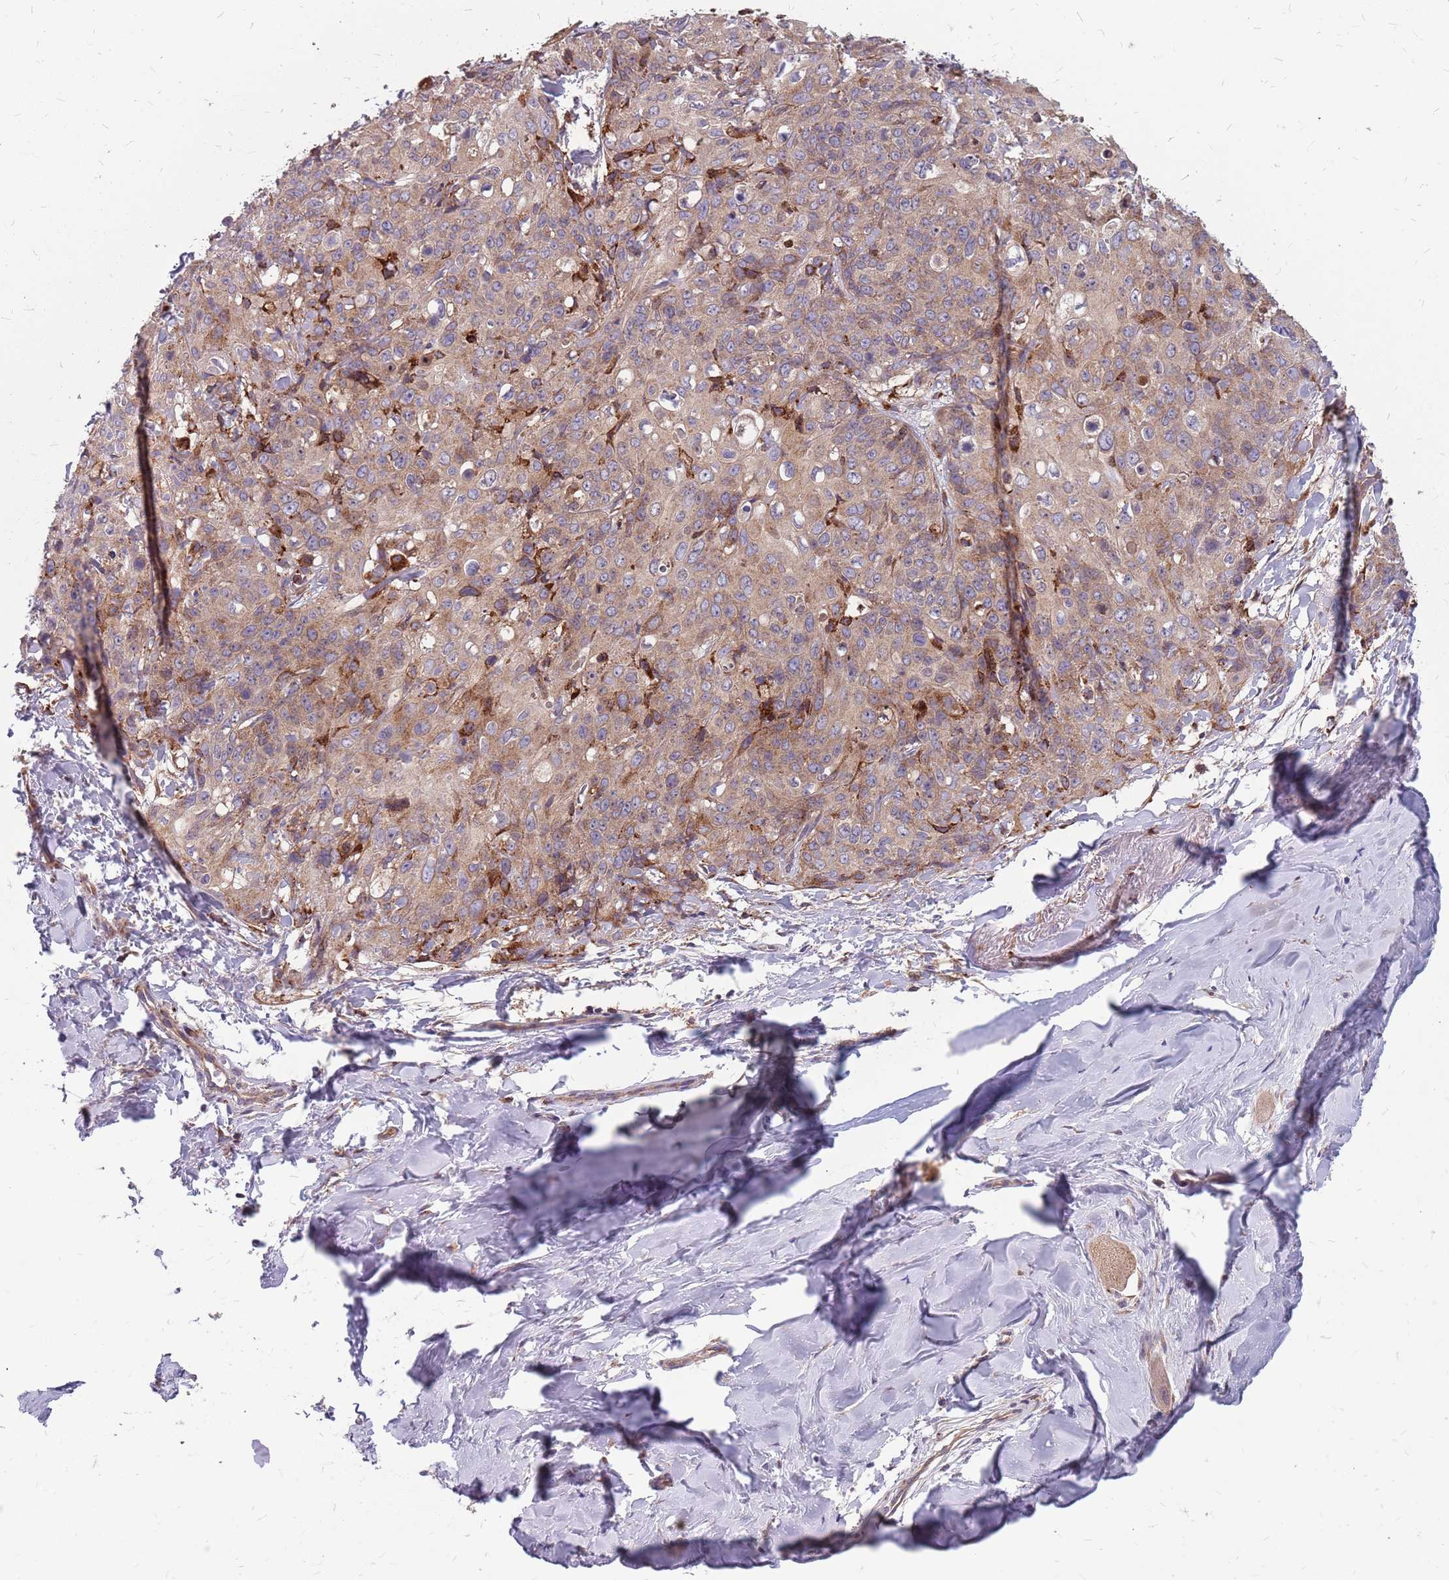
{"staining": {"intensity": "weak", "quantity": ">75%", "location": "cytoplasmic/membranous"}, "tissue": "skin cancer", "cell_type": "Tumor cells", "image_type": "cancer", "snomed": [{"axis": "morphology", "description": "Squamous cell carcinoma, NOS"}, {"axis": "topography", "description": "Skin"}, {"axis": "topography", "description": "Vulva"}], "caption": "Protein staining displays weak cytoplasmic/membranous staining in about >75% of tumor cells in skin cancer. Nuclei are stained in blue.", "gene": "NME4", "patient": {"sex": "female", "age": 85}}